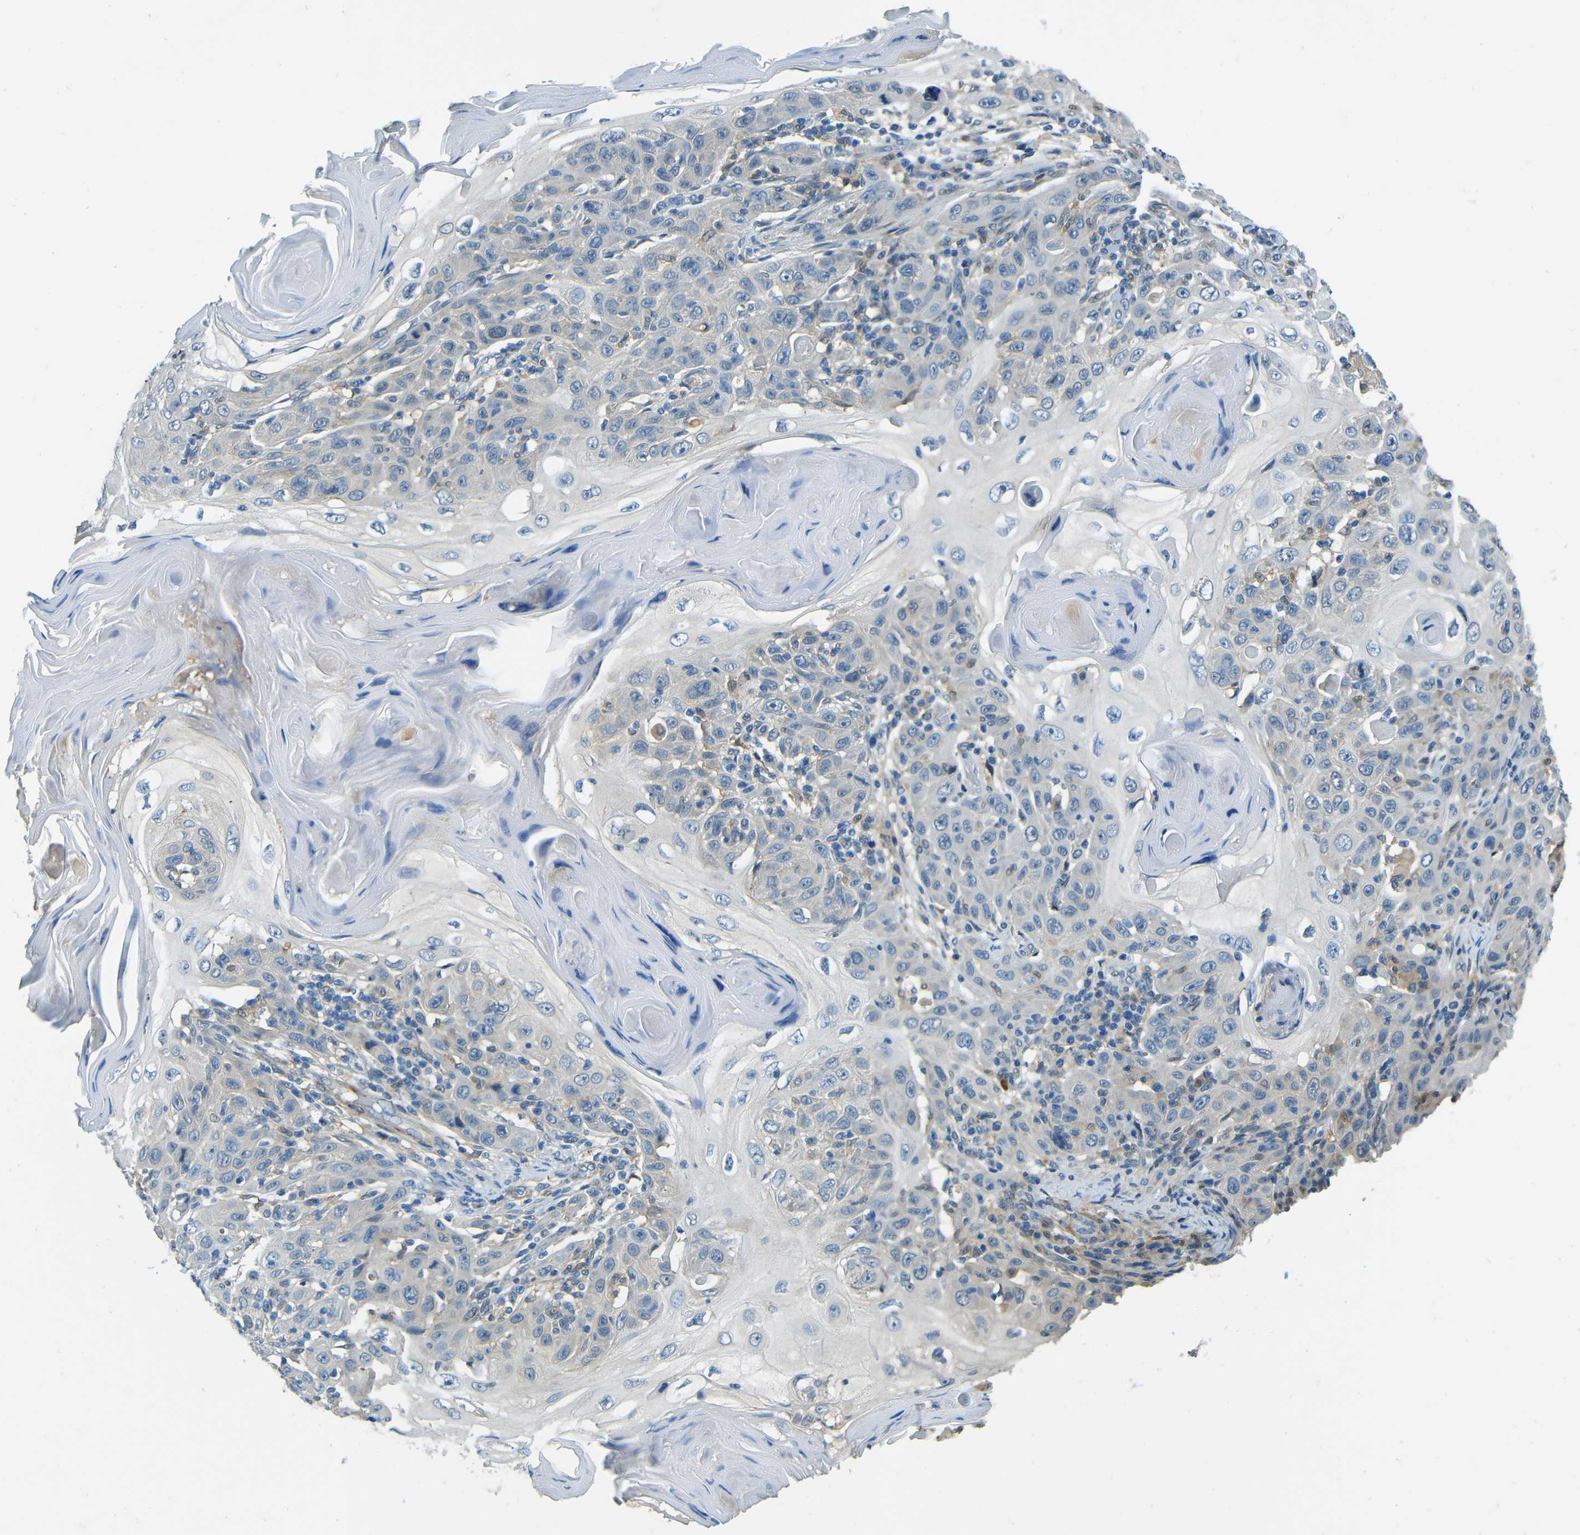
{"staining": {"intensity": "negative", "quantity": "none", "location": "none"}, "tissue": "skin cancer", "cell_type": "Tumor cells", "image_type": "cancer", "snomed": [{"axis": "morphology", "description": "Squamous cell carcinoma, NOS"}, {"axis": "topography", "description": "Skin"}], "caption": "Immunohistochemistry (IHC) micrograph of neoplastic tissue: skin cancer (squamous cell carcinoma) stained with DAB (3,3'-diaminobenzidine) displays no significant protein staining in tumor cells.", "gene": "CYP26B1", "patient": {"sex": "female", "age": 88}}